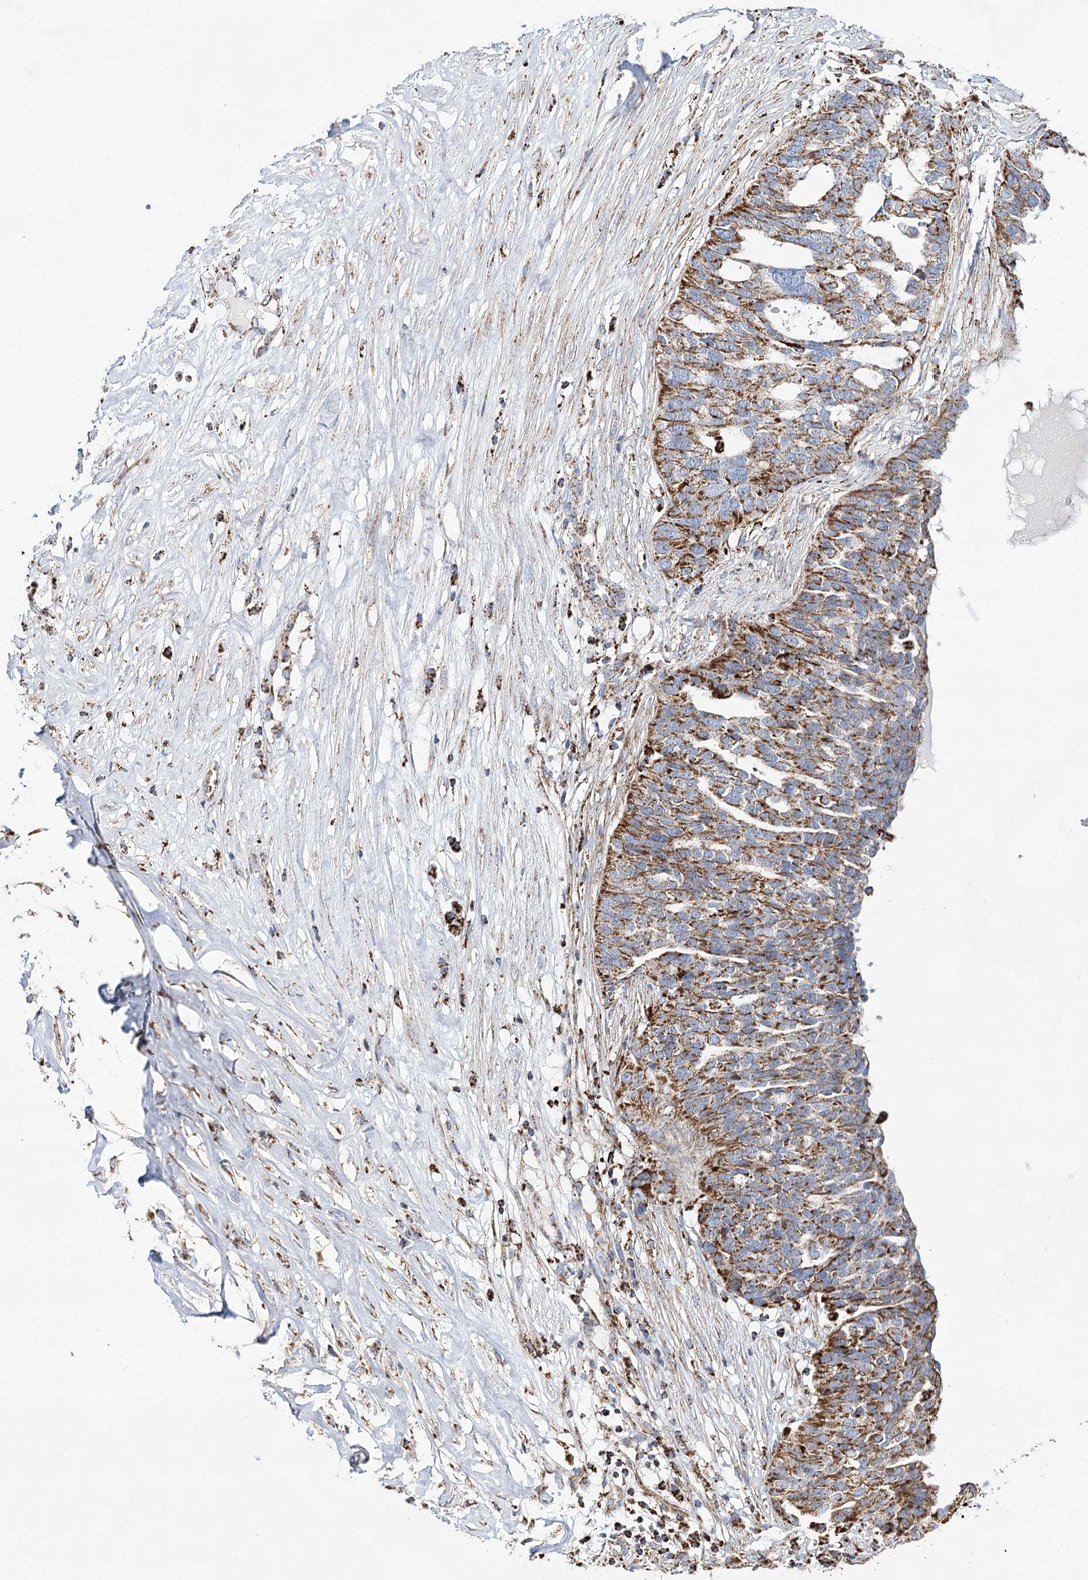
{"staining": {"intensity": "moderate", "quantity": ">75%", "location": "cytoplasmic/membranous"}, "tissue": "ovarian cancer", "cell_type": "Tumor cells", "image_type": "cancer", "snomed": [{"axis": "morphology", "description": "Cystadenocarcinoma, serous, NOS"}, {"axis": "topography", "description": "Ovary"}], "caption": "Ovarian cancer (serous cystadenocarcinoma) stained with a protein marker displays moderate staining in tumor cells.", "gene": "NADK2", "patient": {"sex": "female", "age": 59}}